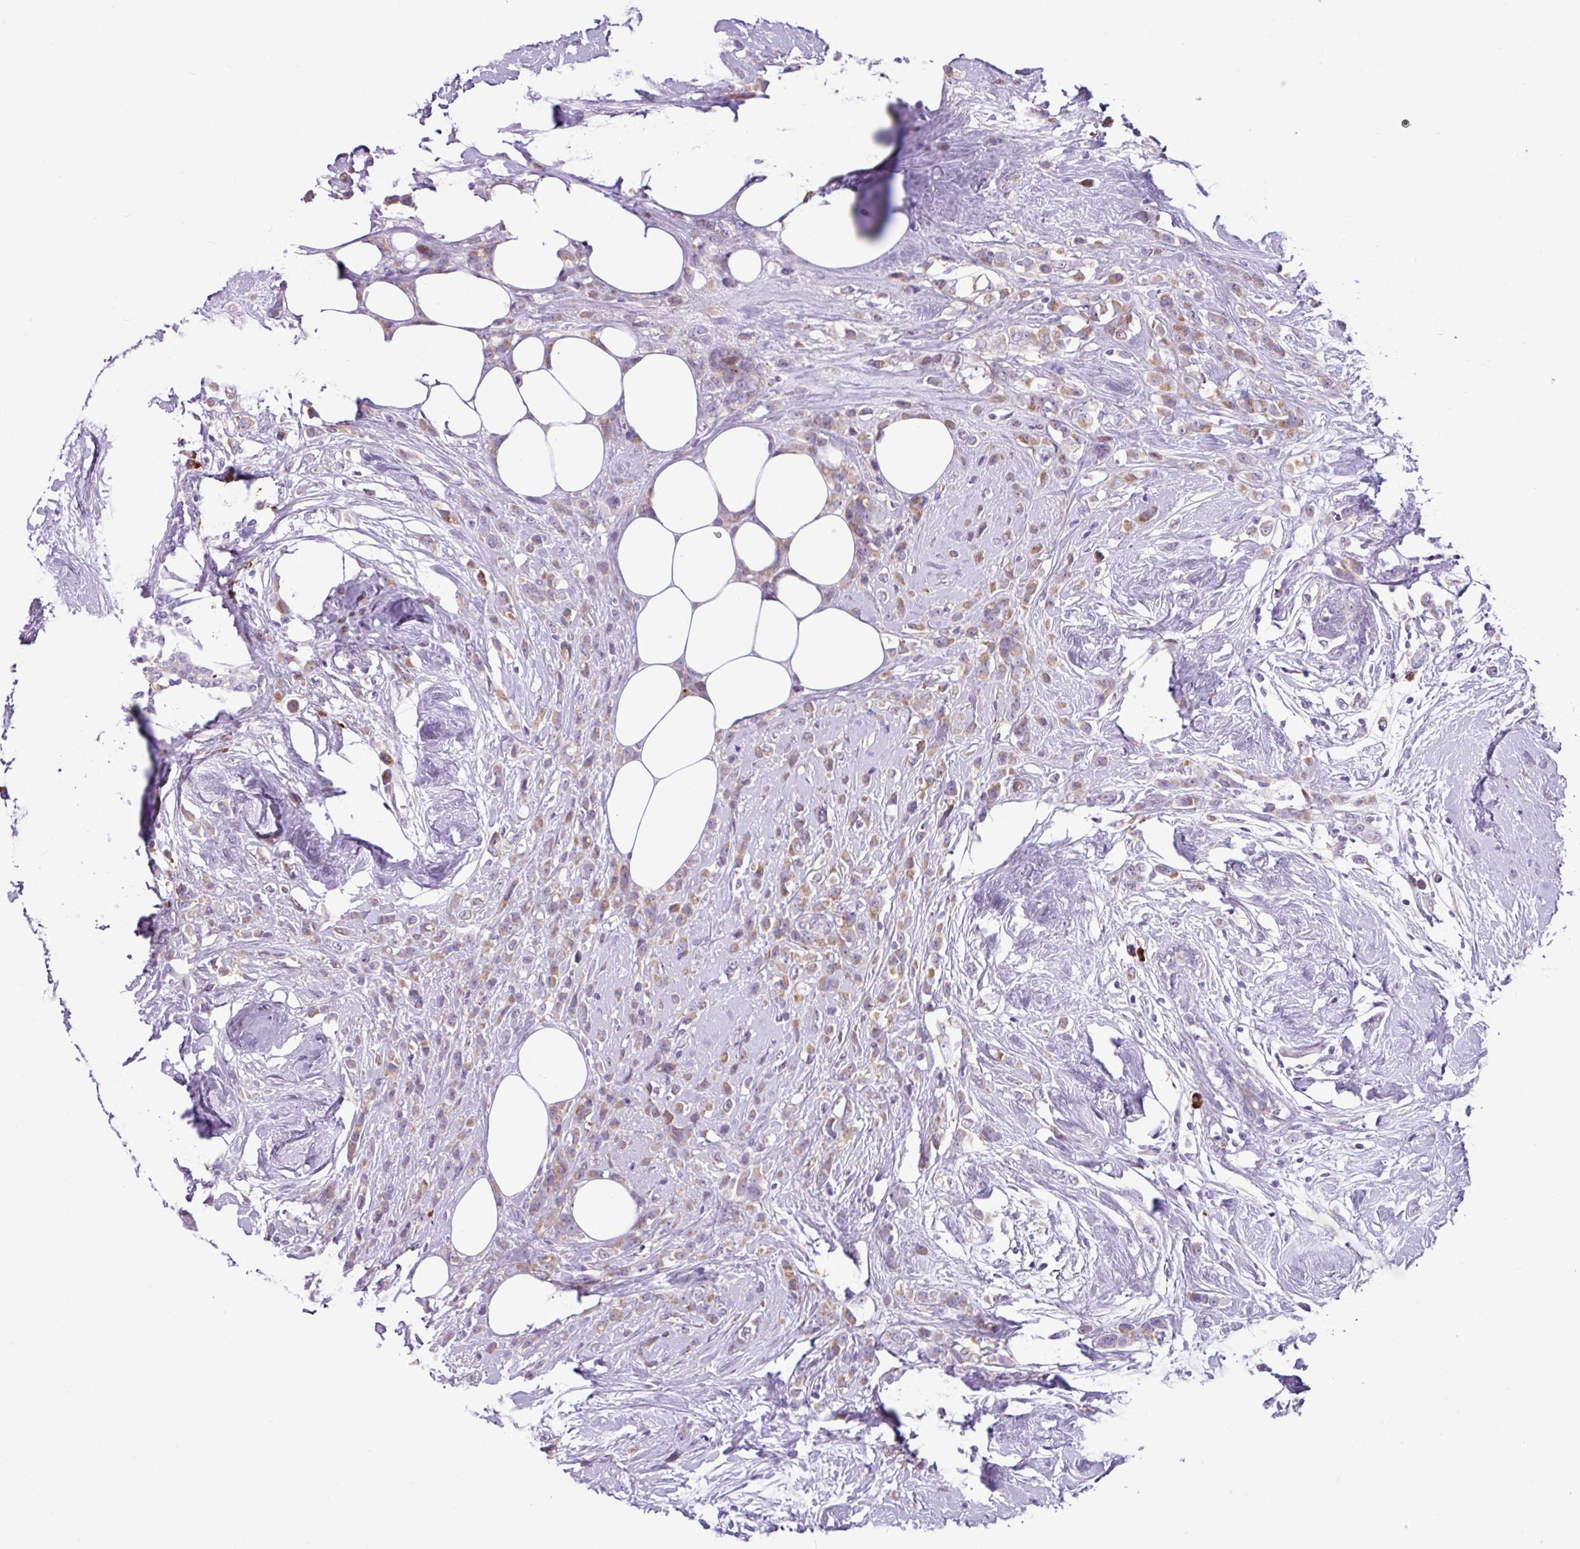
{"staining": {"intensity": "moderate", "quantity": ">75%", "location": "cytoplasmic/membranous"}, "tissue": "breast cancer", "cell_type": "Tumor cells", "image_type": "cancer", "snomed": [{"axis": "morphology", "description": "Duct carcinoma"}, {"axis": "topography", "description": "Breast"}], "caption": "IHC photomicrograph of neoplastic tissue: breast cancer stained using immunohistochemistry displays medium levels of moderate protein expression localized specifically in the cytoplasmic/membranous of tumor cells, appearing as a cytoplasmic/membranous brown color.", "gene": "RGS21", "patient": {"sex": "female", "age": 80}}